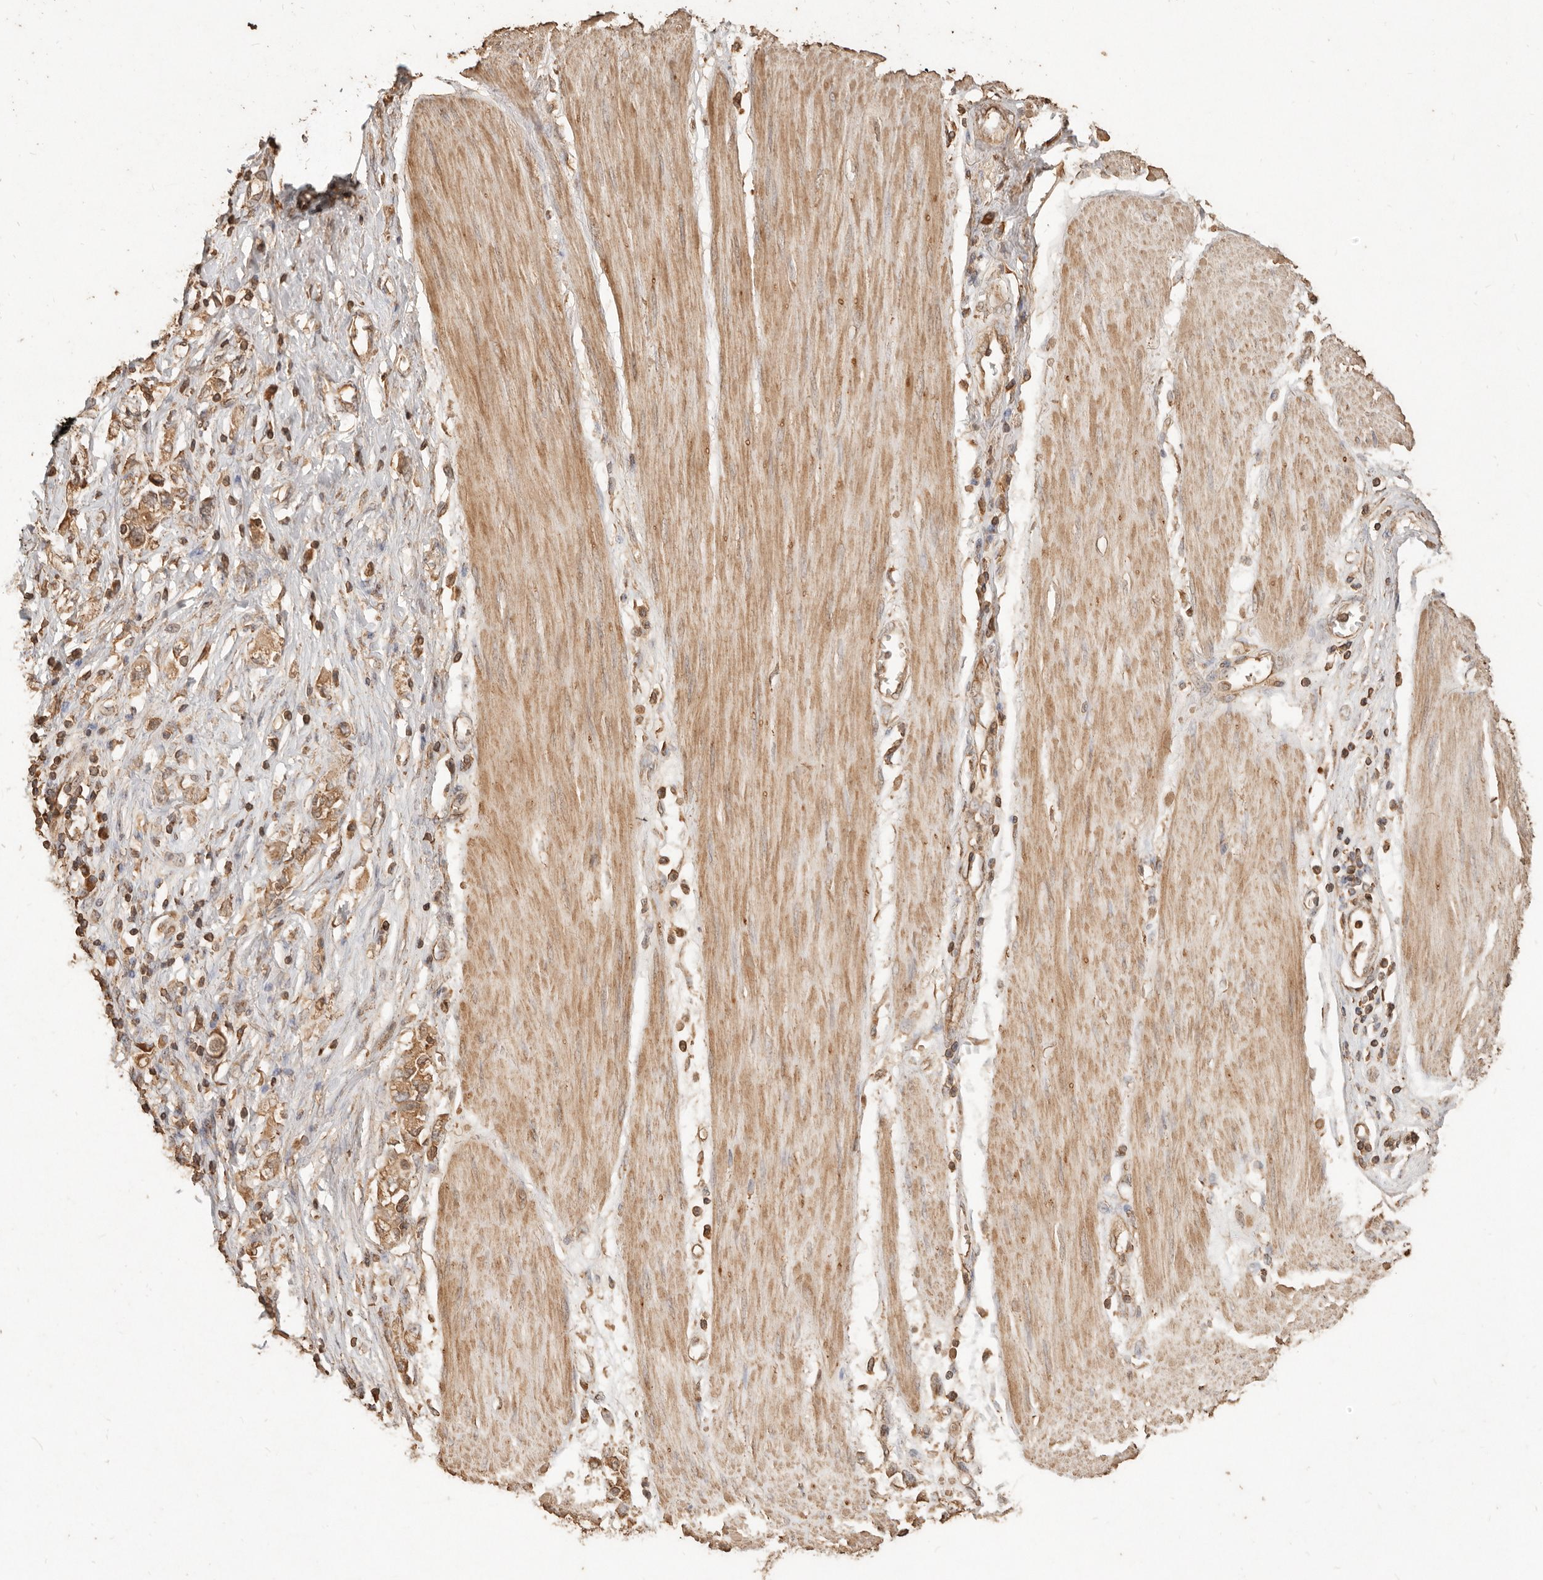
{"staining": {"intensity": "moderate", "quantity": ">75%", "location": "cytoplasmic/membranous"}, "tissue": "stomach cancer", "cell_type": "Tumor cells", "image_type": "cancer", "snomed": [{"axis": "morphology", "description": "Adenocarcinoma, NOS"}, {"axis": "topography", "description": "Stomach"}], "caption": "Stomach cancer tissue shows moderate cytoplasmic/membranous expression in about >75% of tumor cells", "gene": "FAM180B", "patient": {"sex": "female", "age": 76}}